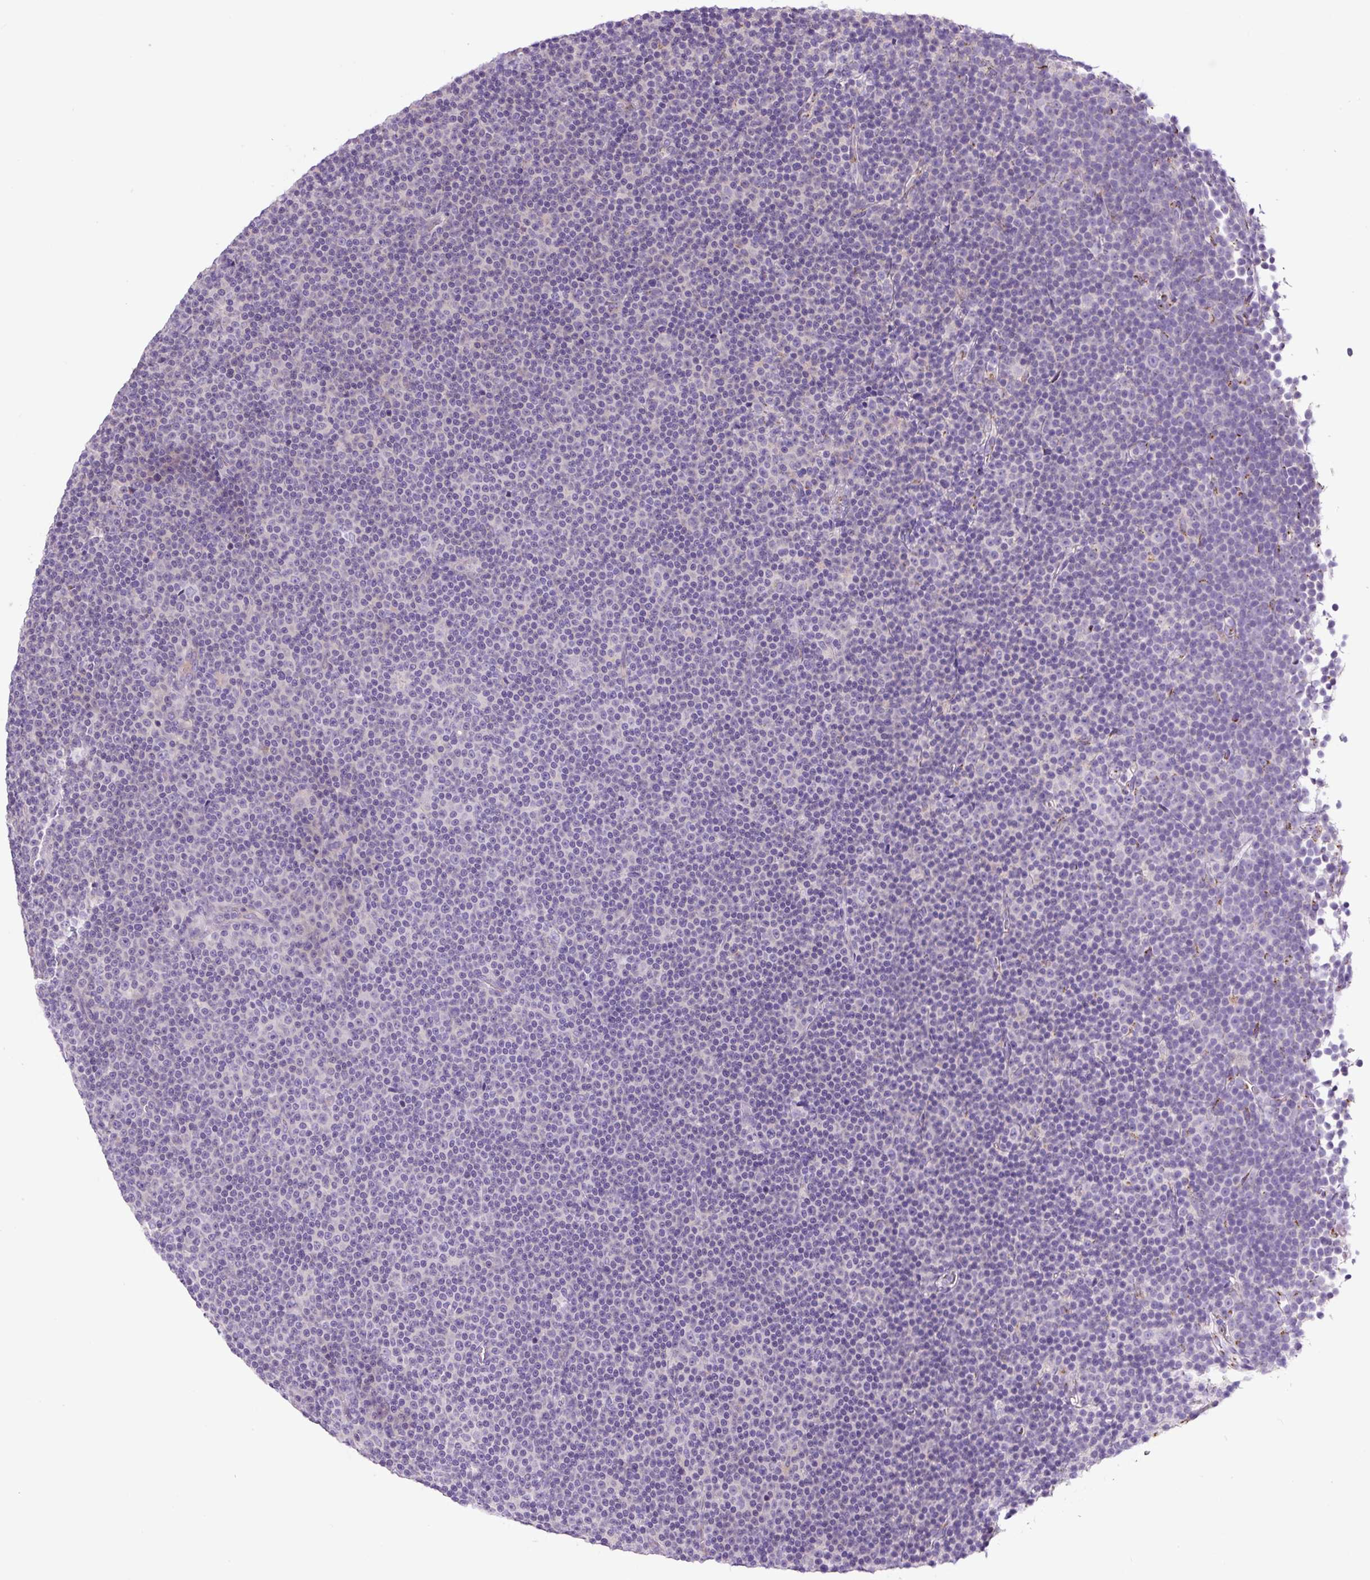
{"staining": {"intensity": "negative", "quantity": "none", "location": "none"}, "tissue": "lymphoma", "cell_type": "Tumor cells", "image_type": "cancer", "snomed": [{"axis": "morphology", "description": "Malignant lymphoma, non-Hodgkin's type, Low grade"}, {"axis": "topography", "description": "Lymph node"}], "caption": "An IHC histopathology image of lymphoma is shown. There is no staining in tumor cells of lymphoma.", "gene": "GORASP1", "patient": {"sex": "female", "age": 67}}